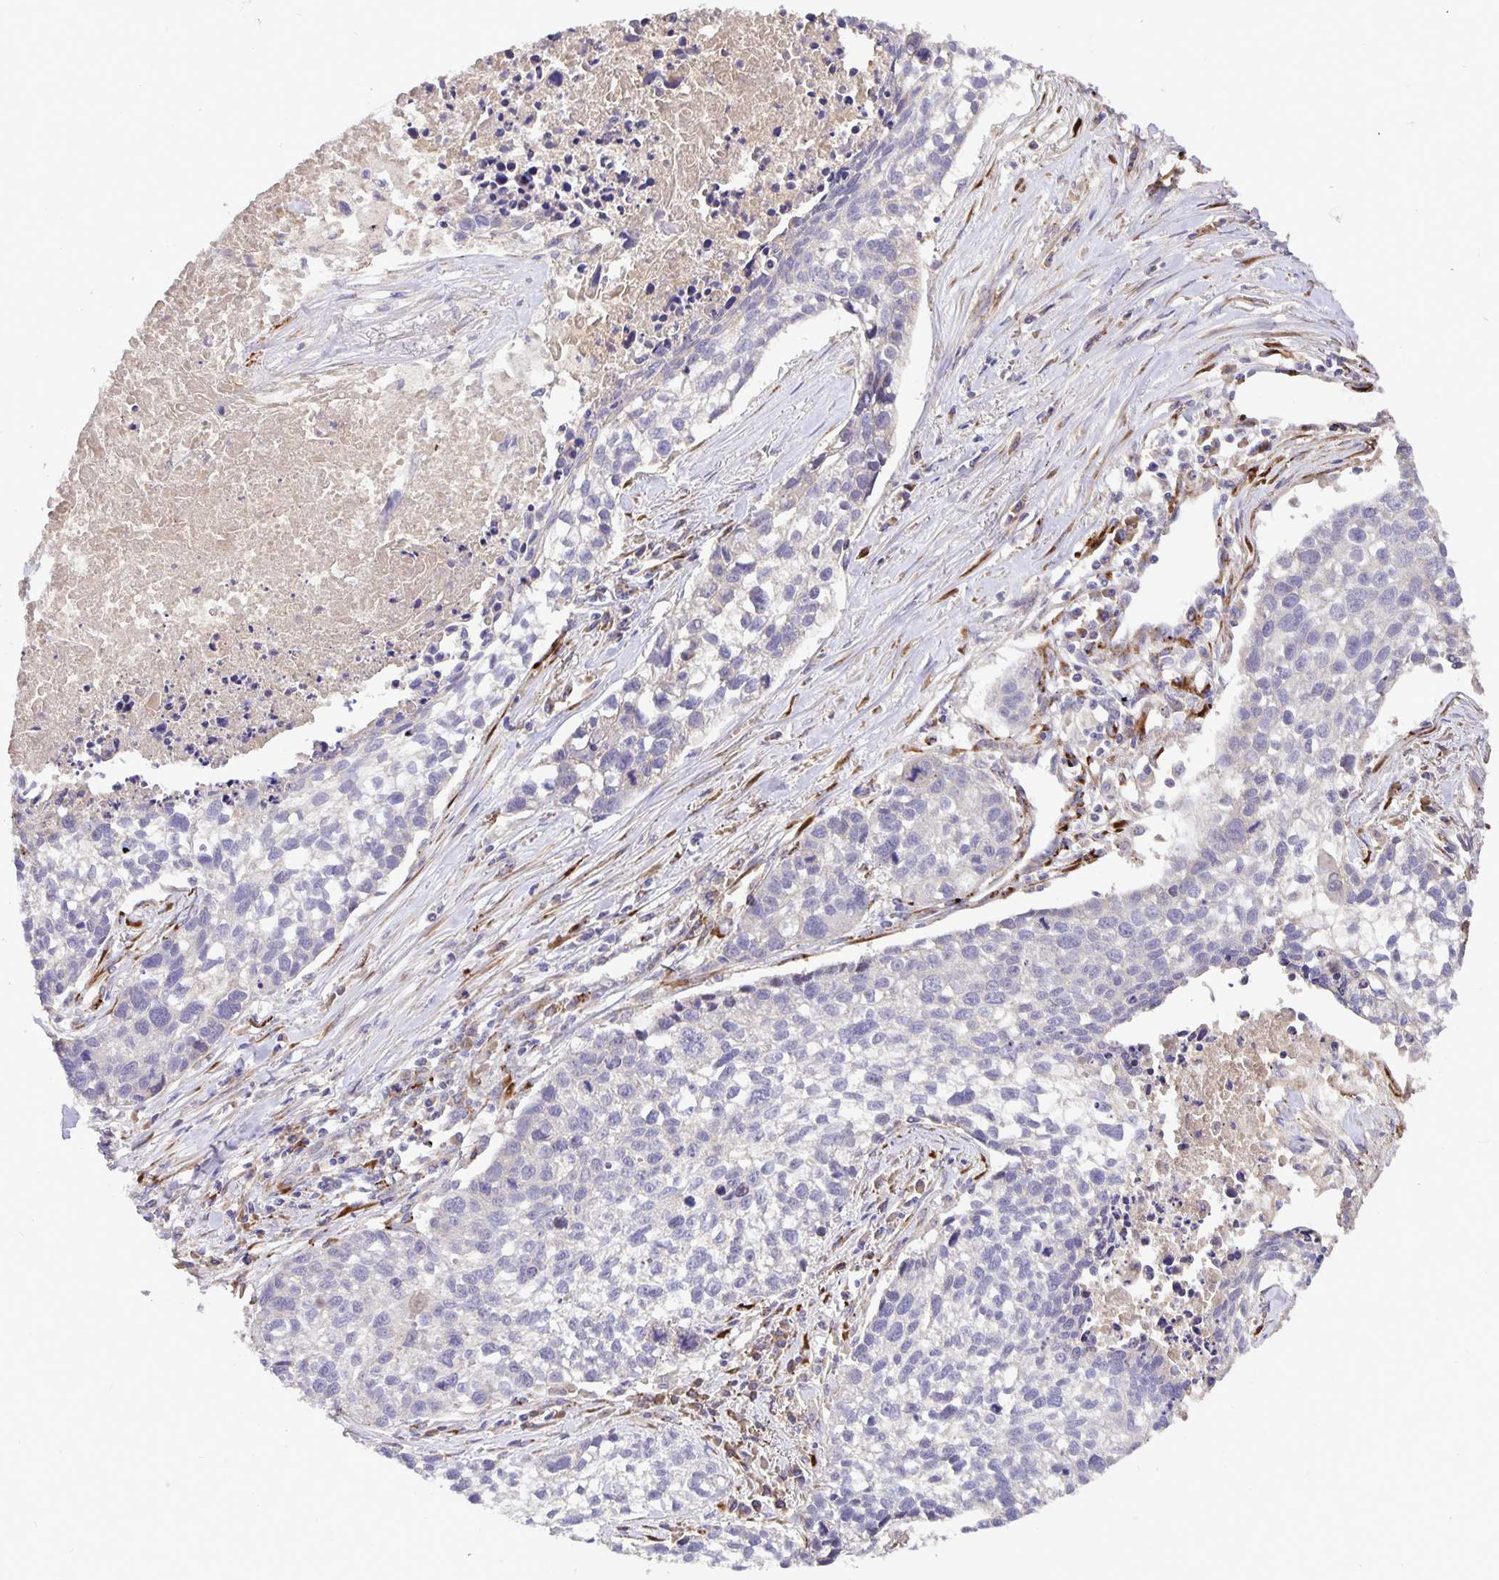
{"staining": {"intensity": "negative", "quantity": "none", "location": "none"}, "tissue": "lung cancer", "cell_type": "Tumor cells", "image_type": "cancer", "snomed": [{"axis": "morphology", "description": "Squamous cell carcinoma, NOS"}, {"axis": "topography", "description": "Lung"}], "caption": "Tumor cells show no significant staining in lung squamous cell carcinoma.", "gene": "EML6", "patient": {"sex": "male", "age": 74}}